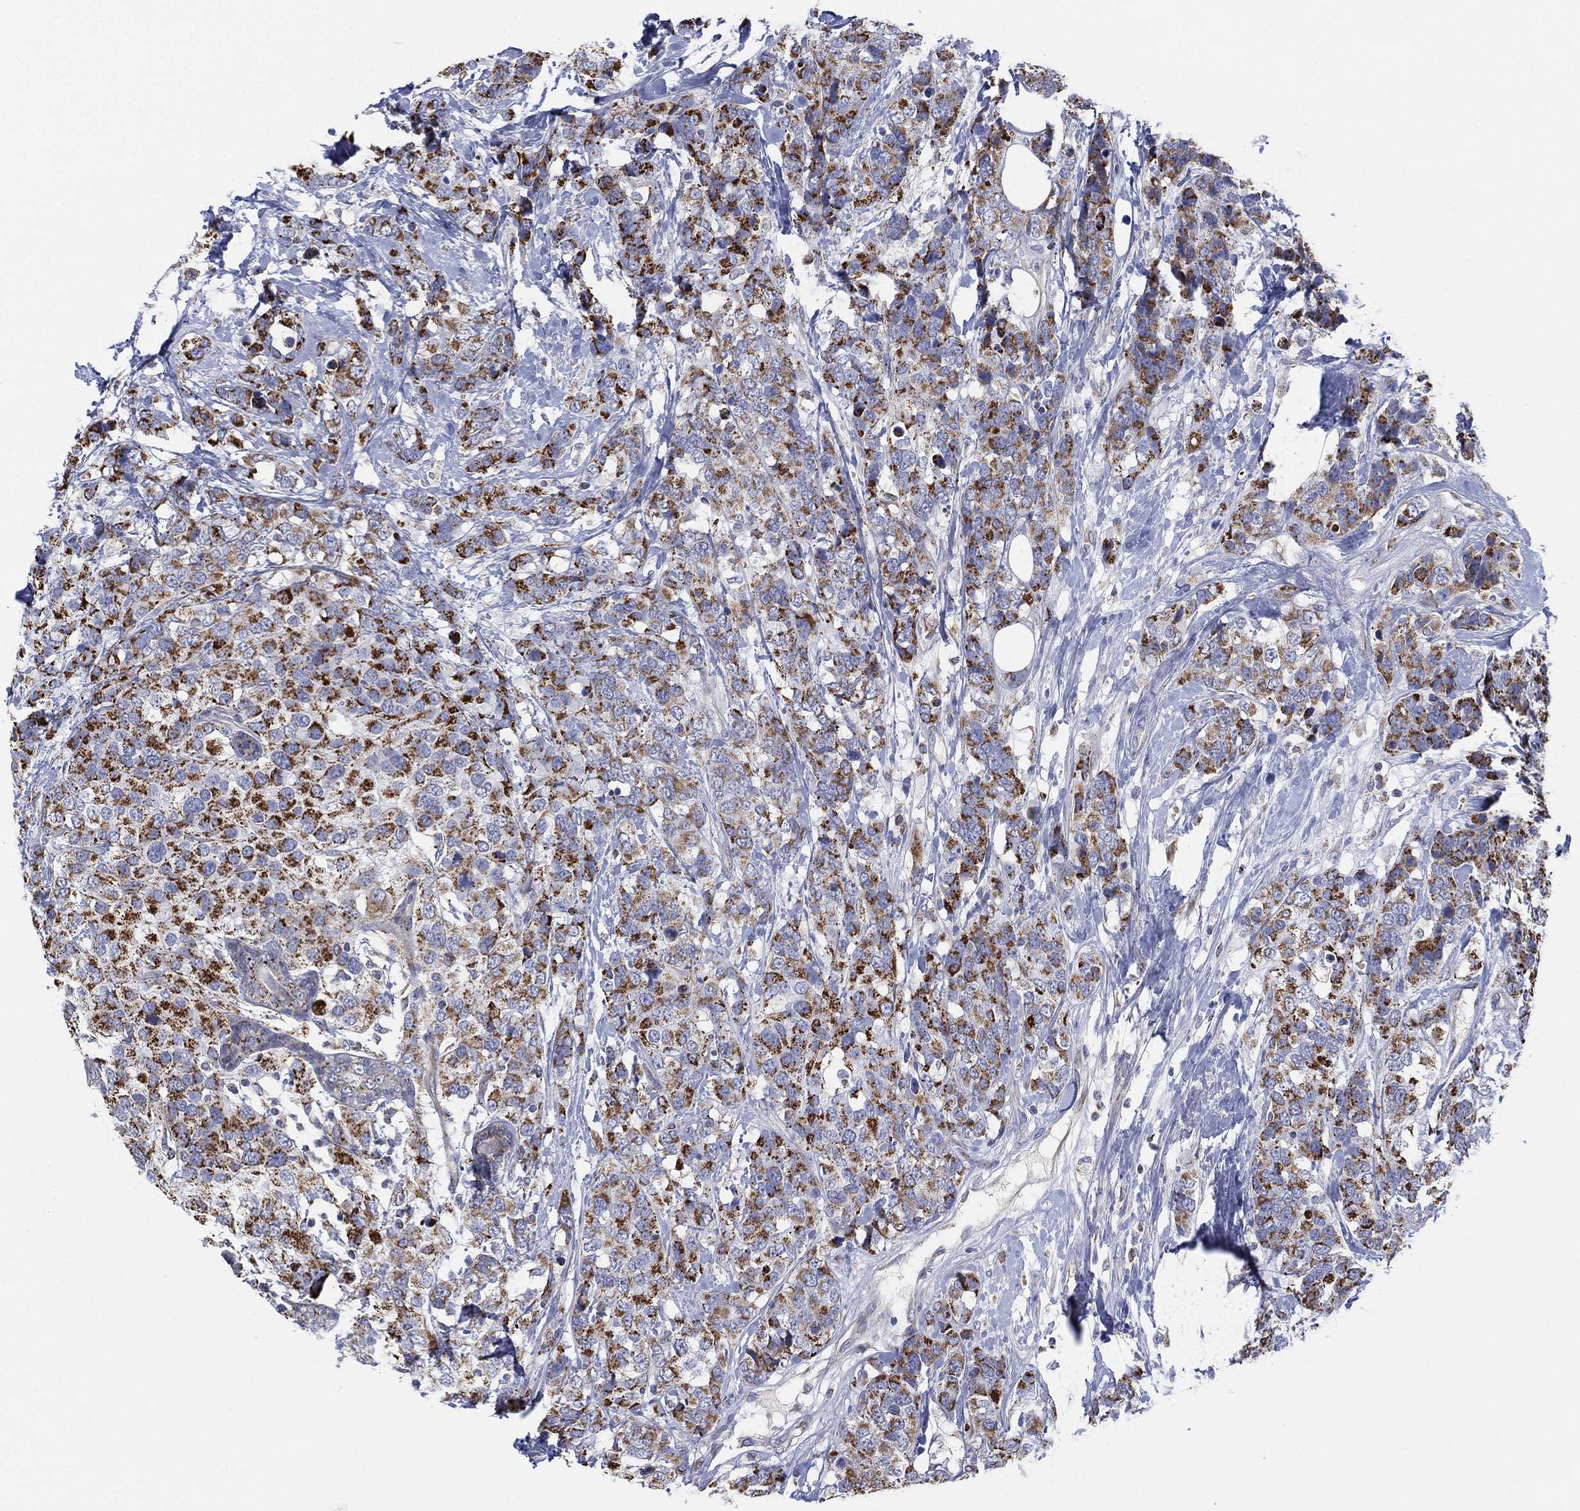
{"staining": {"intensity": "strong", "quantity": "25%-75%", "location": "cytoplasmic/membranous"}, "tissue": "breast cancer", "cell_type": "Tumor cells", "image_type": "cancer", "snomed": [{"axis": "morphology", "description": "Lobular carcinoma"}, {"axis": "topography", "description": "Breast"}], "caption": "An immunohistochemistry (IHC) image of neoplastic tissue is shown. Protein staining in brown highlights strong cytoplasmic/membranous positivity in breast cancer within tumor cells.", "gene": "INA", "patient": {"sex": "female", "age": 59}}